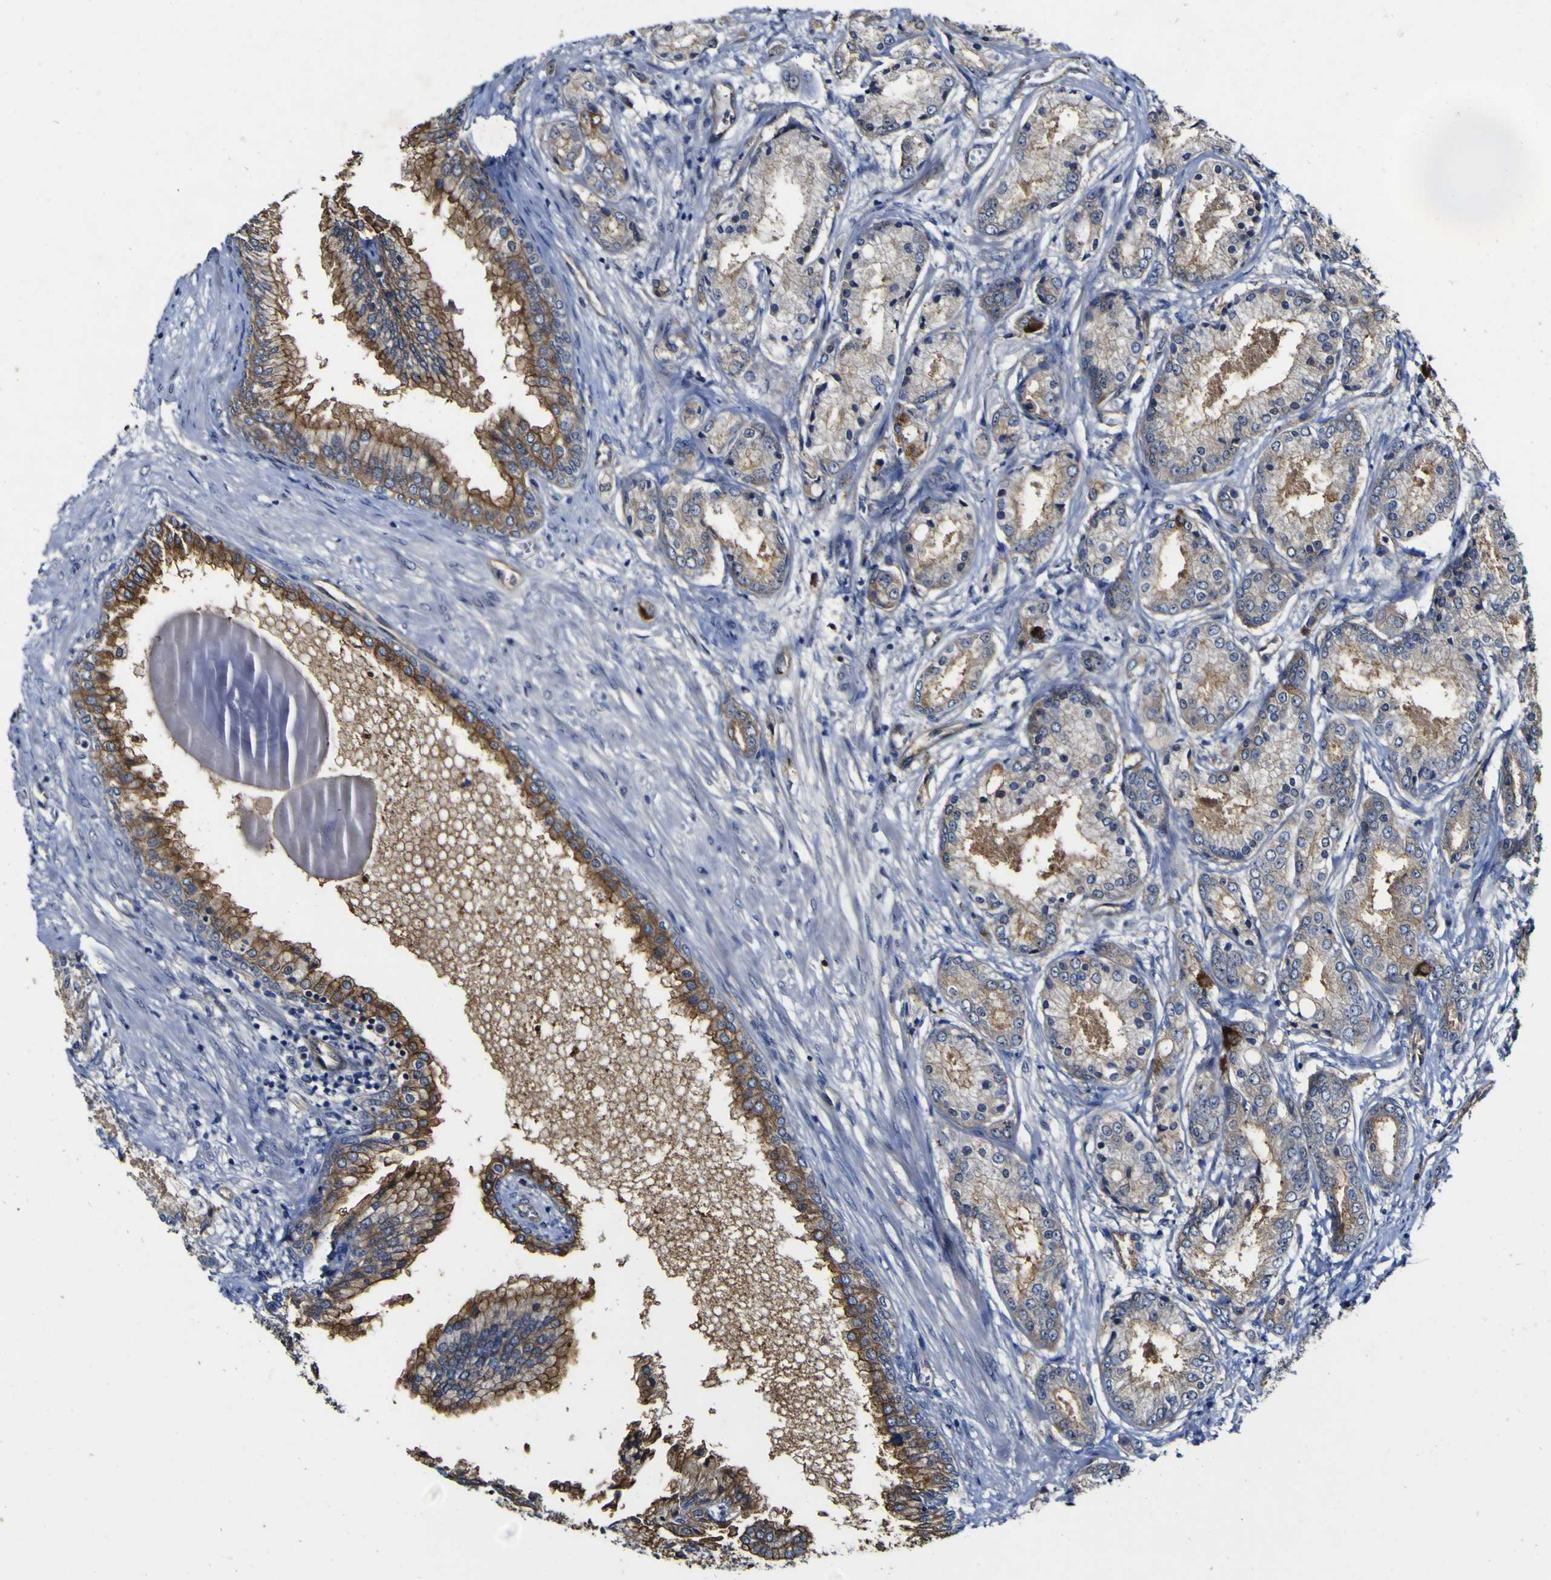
{"staining": {"intensity": "weak", "quantity": ">75%", "location": "cytoplasmic/membranous"}, "tissue": "prostate cancer", "cell_type": "Tumor cells", "image_type": "cancer", "snomed": [{"axis": "morphology", "description": "Adenocarcinoma, High grade"}, {"axis": "topography", "description": "Prostate"}], "caption": "This photomicrograph demonstrates IHC staining of prostate cancer (high-grade adenocarcinoma), with low weak cytoplasmic/membranous positivity in approximately >75% of tumor cells.", "gene": "CCL2", "patient": {"sex": "male", "age": 59}}